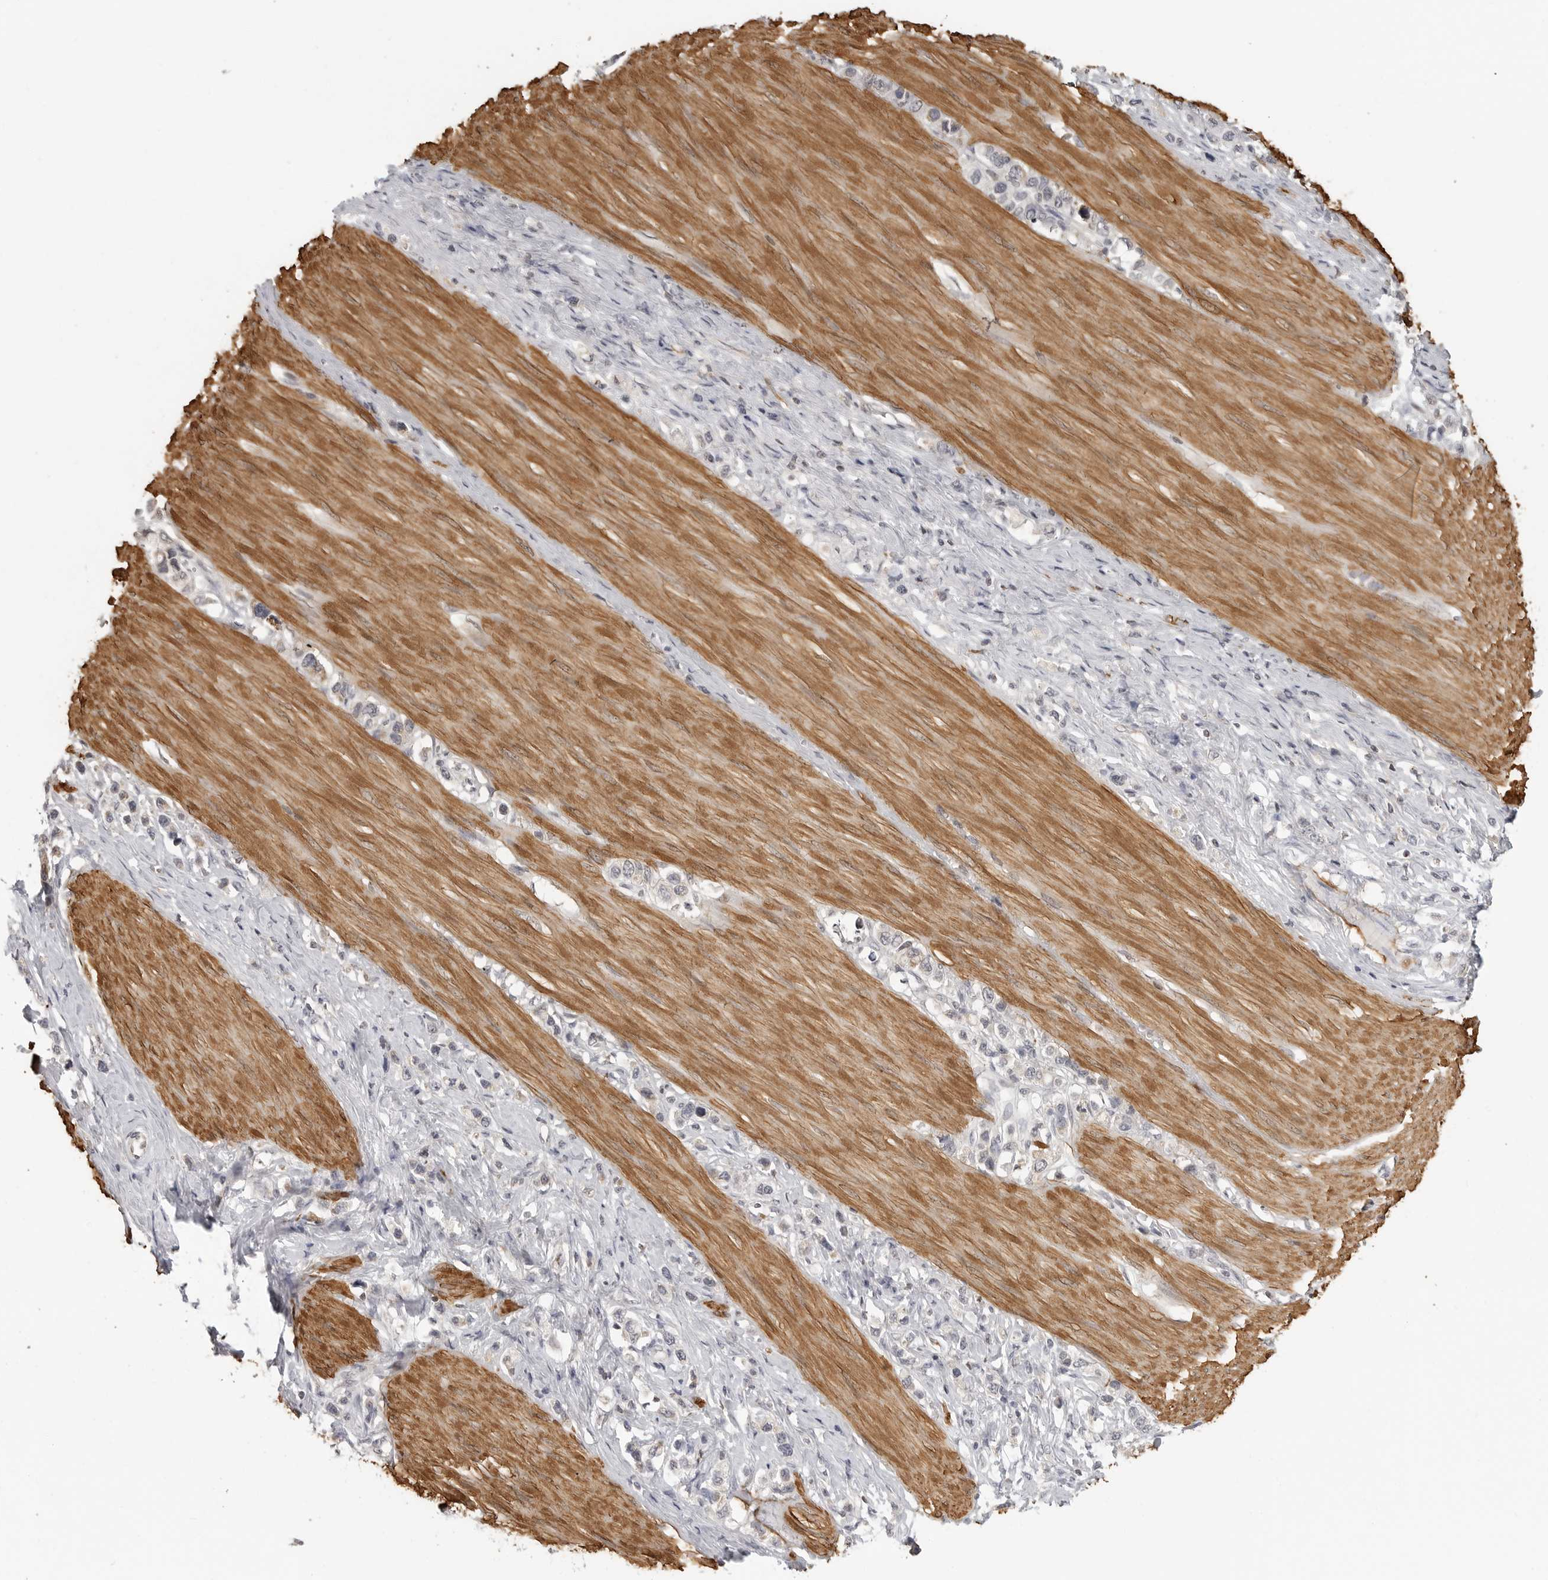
{"staining": {"intensity": "negative", "quantity": "none", "location": "none"}, "tissue": "stomach cancer", "cell_type": "Tumor cells", "image_type": "cancer", "snomed": [{"axis": "morphology", "description": "Adenocarcinoma, NOS"}, {"axis": "topography", "description": "Stomach"}], "caption": "Tumor cells show no significant expression in stomach cancer.", "gene": "MAP7D1", "patient": {"sex": "female", "age": 65}}